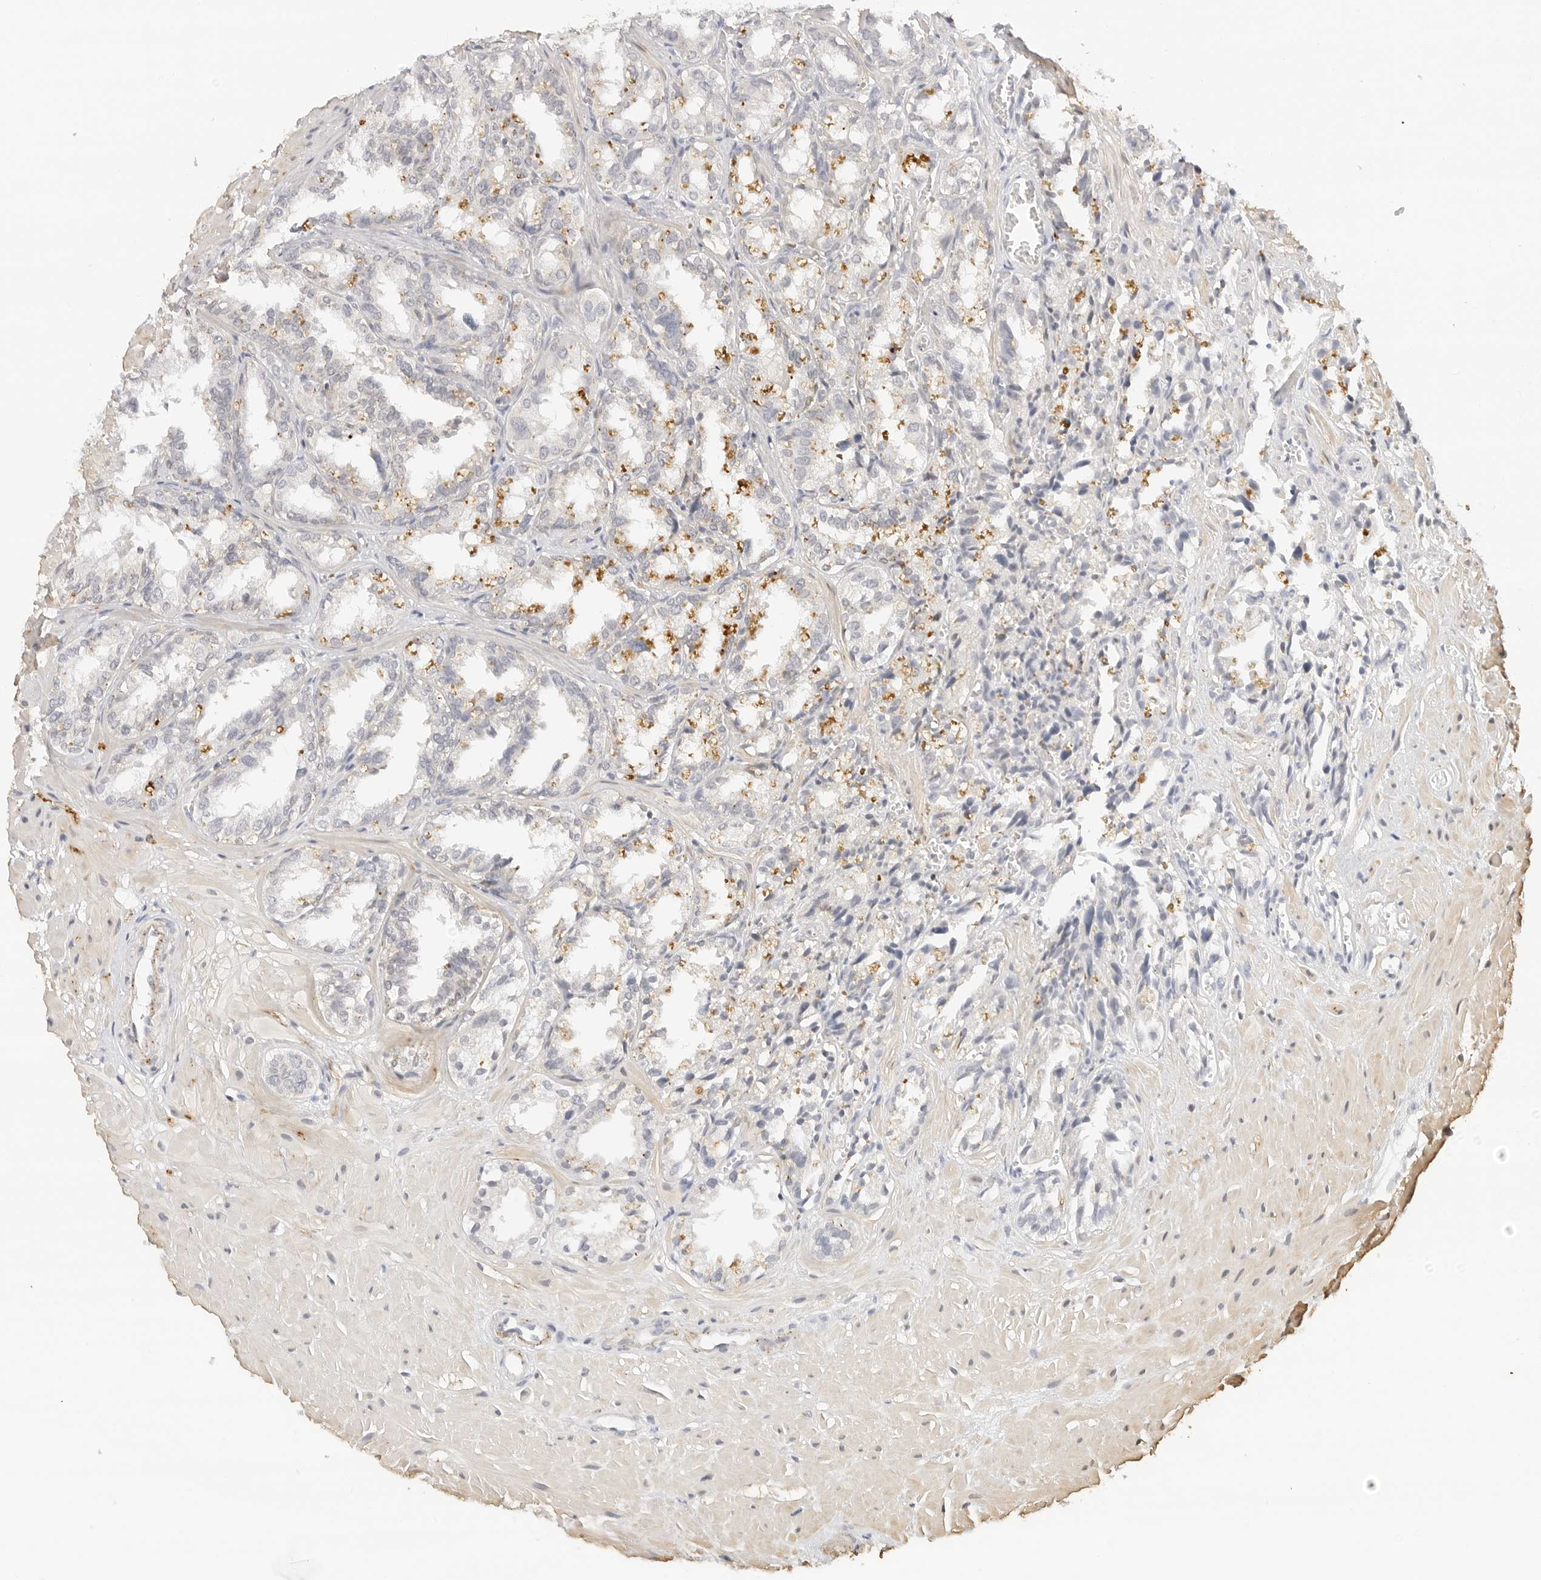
{"staining": {"intensity": "negative", "quantity": "none", "location": "none"}, "tissue": "seminal vesicle", "cell_type": "Glandular cells", "image_type": "normal", "snomed": [{"axis": "morphology", "description": "Normal tissue, NOS"}, {"axis": "topography", "description": "Prostate"}, {"axis": "topography", "description": "Seminal veicle"}], "caption": "This is an immunohistochemistry photomicrograph of benign human seminal vesicle. There is no expression in glandular cells.", "gene": "PCDH19", "patient": {"sex": "male", "age": 51}}